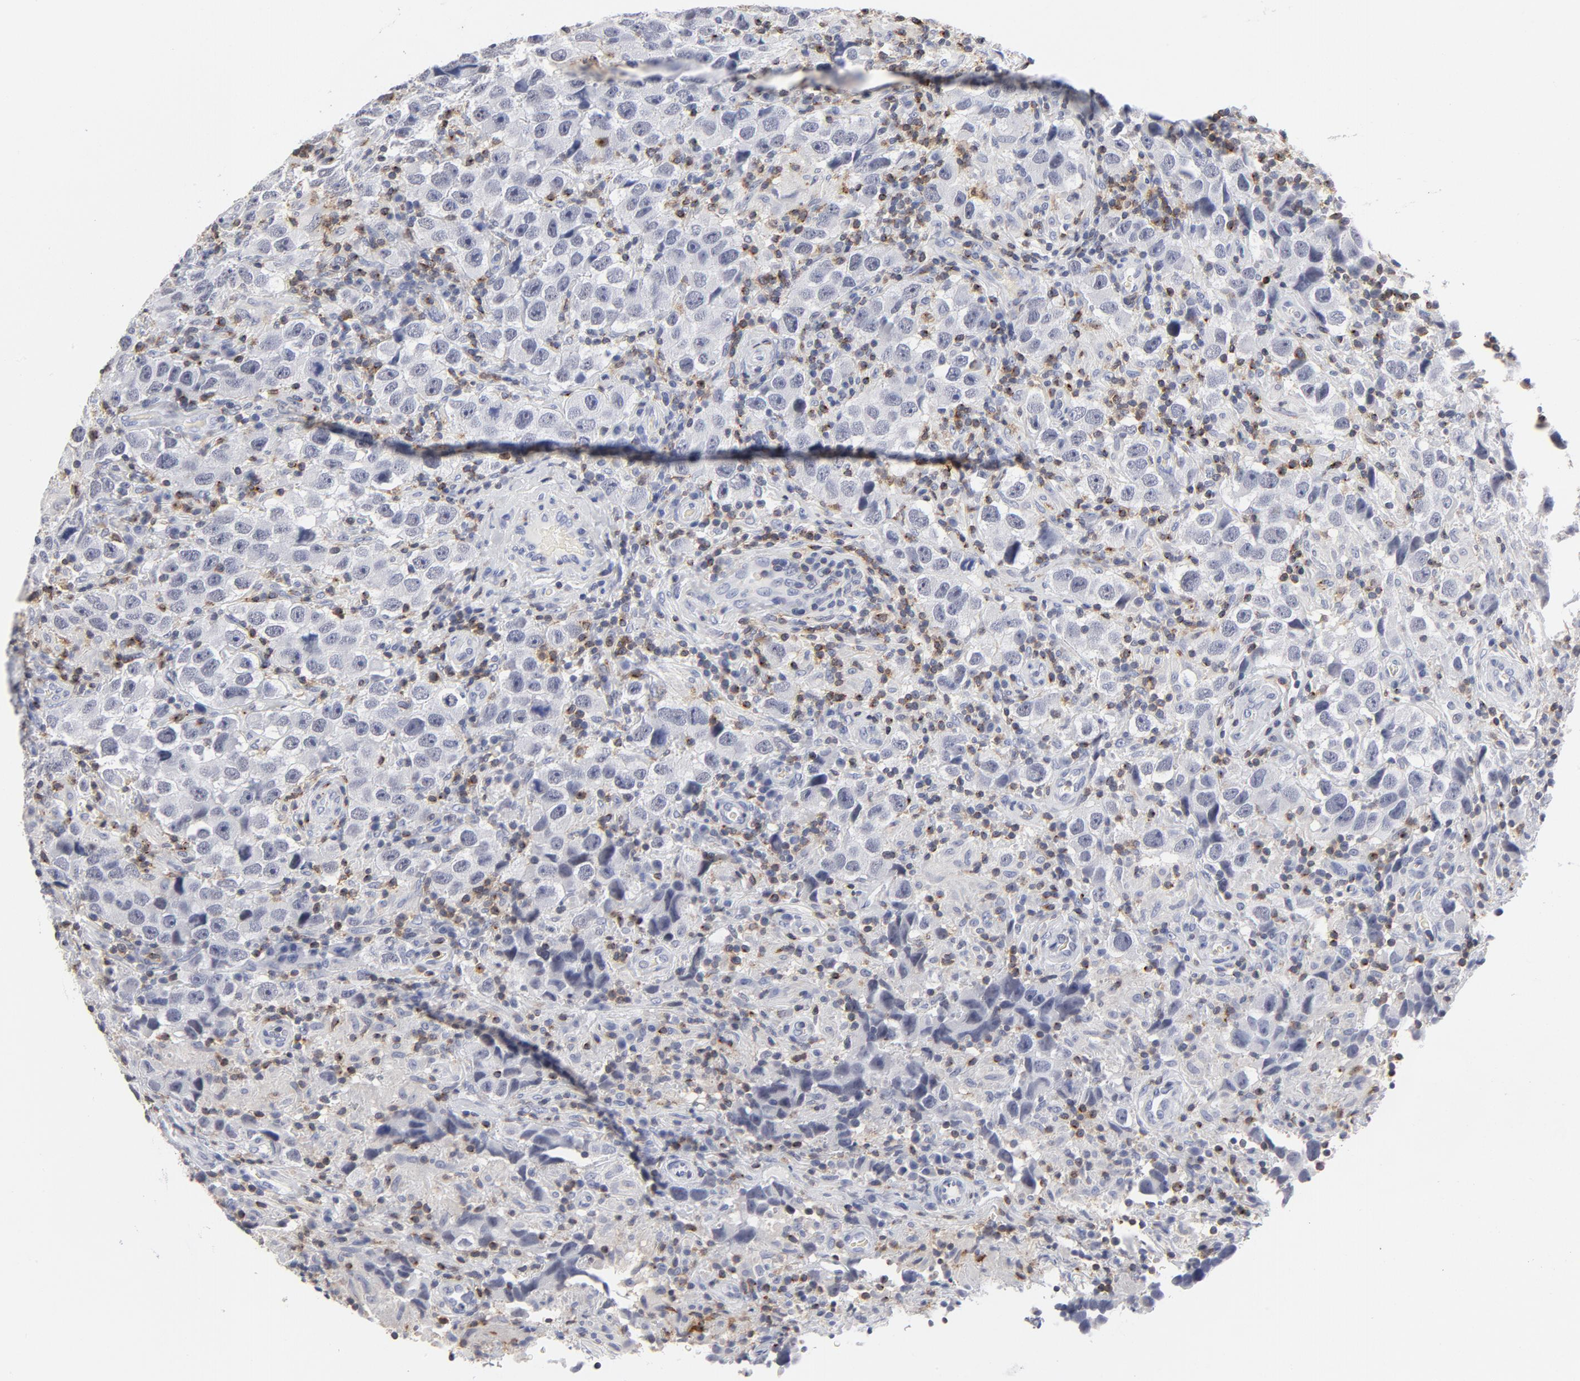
{"staining": {"intensity": "negative", "quantity": "none", "location": "none"}, "tissue": "testis cancer", "cell_type": "Tumor cells", "image_type": "cancer", "snomed": [{"axis": "morphology", "description": "Carcinoma, Embryonal, NOS"}, {"axis": "topography", "description": "Testis"}], "caption": "The histopathology image exhibits no significant expression in tumor cells of embryonal carcinoma (testis).", "gene": "CD2", "patient": {"sex": "male", "age": 21}}